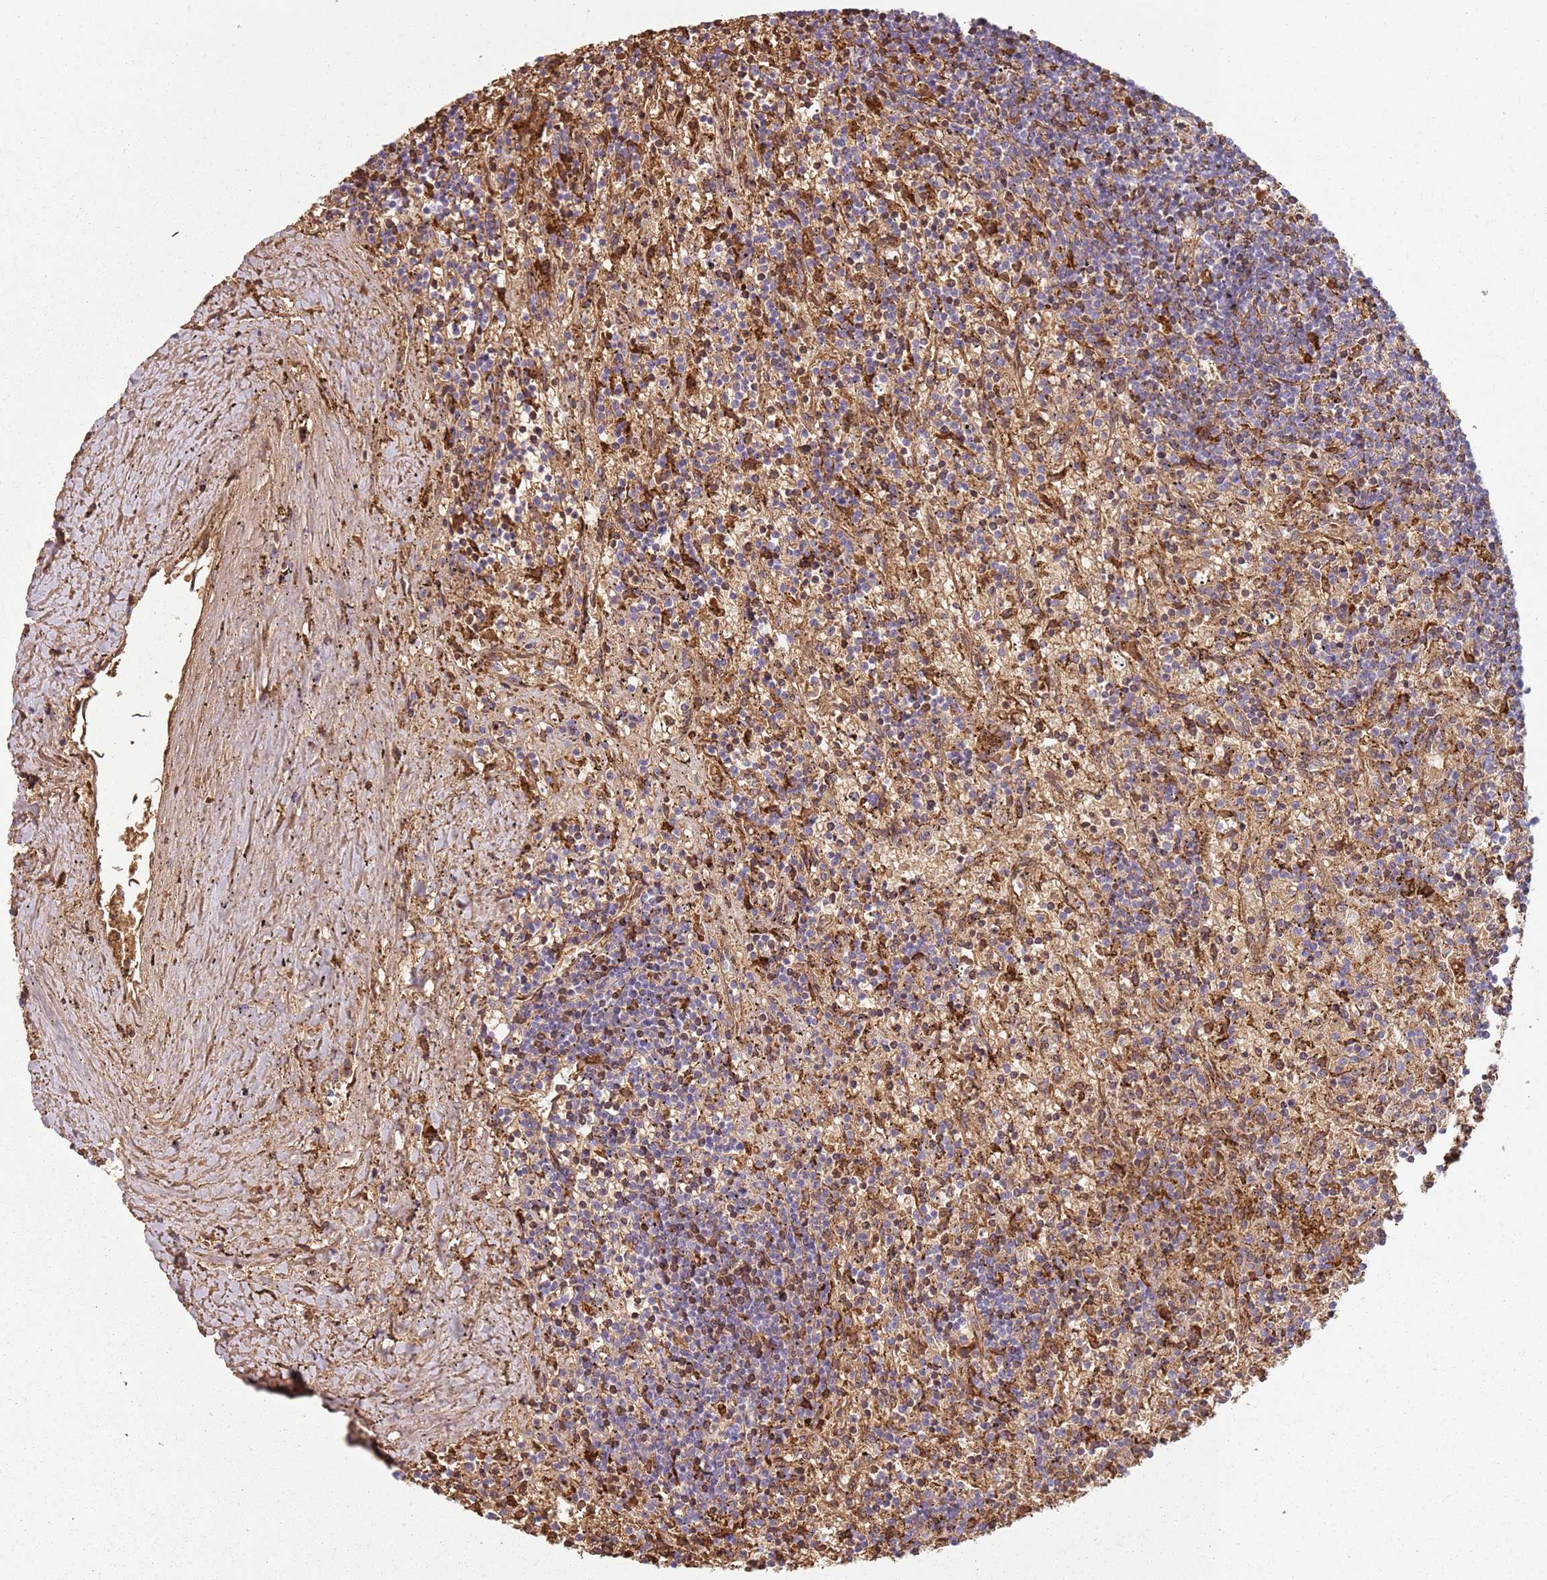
{"staining": {"intensity": "negative", "quantity": "none", "location": "none"}, "tissue": "lymphoma", "cell_type": "Tumor cells", "image_type": "cancer", "snomed": [{"axis": "morphology", "description": "Malignant lymphoma, non-Hodgkin's type, Low grade"}, {"axis": "topography", "description": "Spleen"}], "caption": "Human lymphoma stained for a protein using immunohistochemistry displays no positivity in tumor cells.", "gene": "SPATA2", "patient": {"sex": "male", "age": 76}}